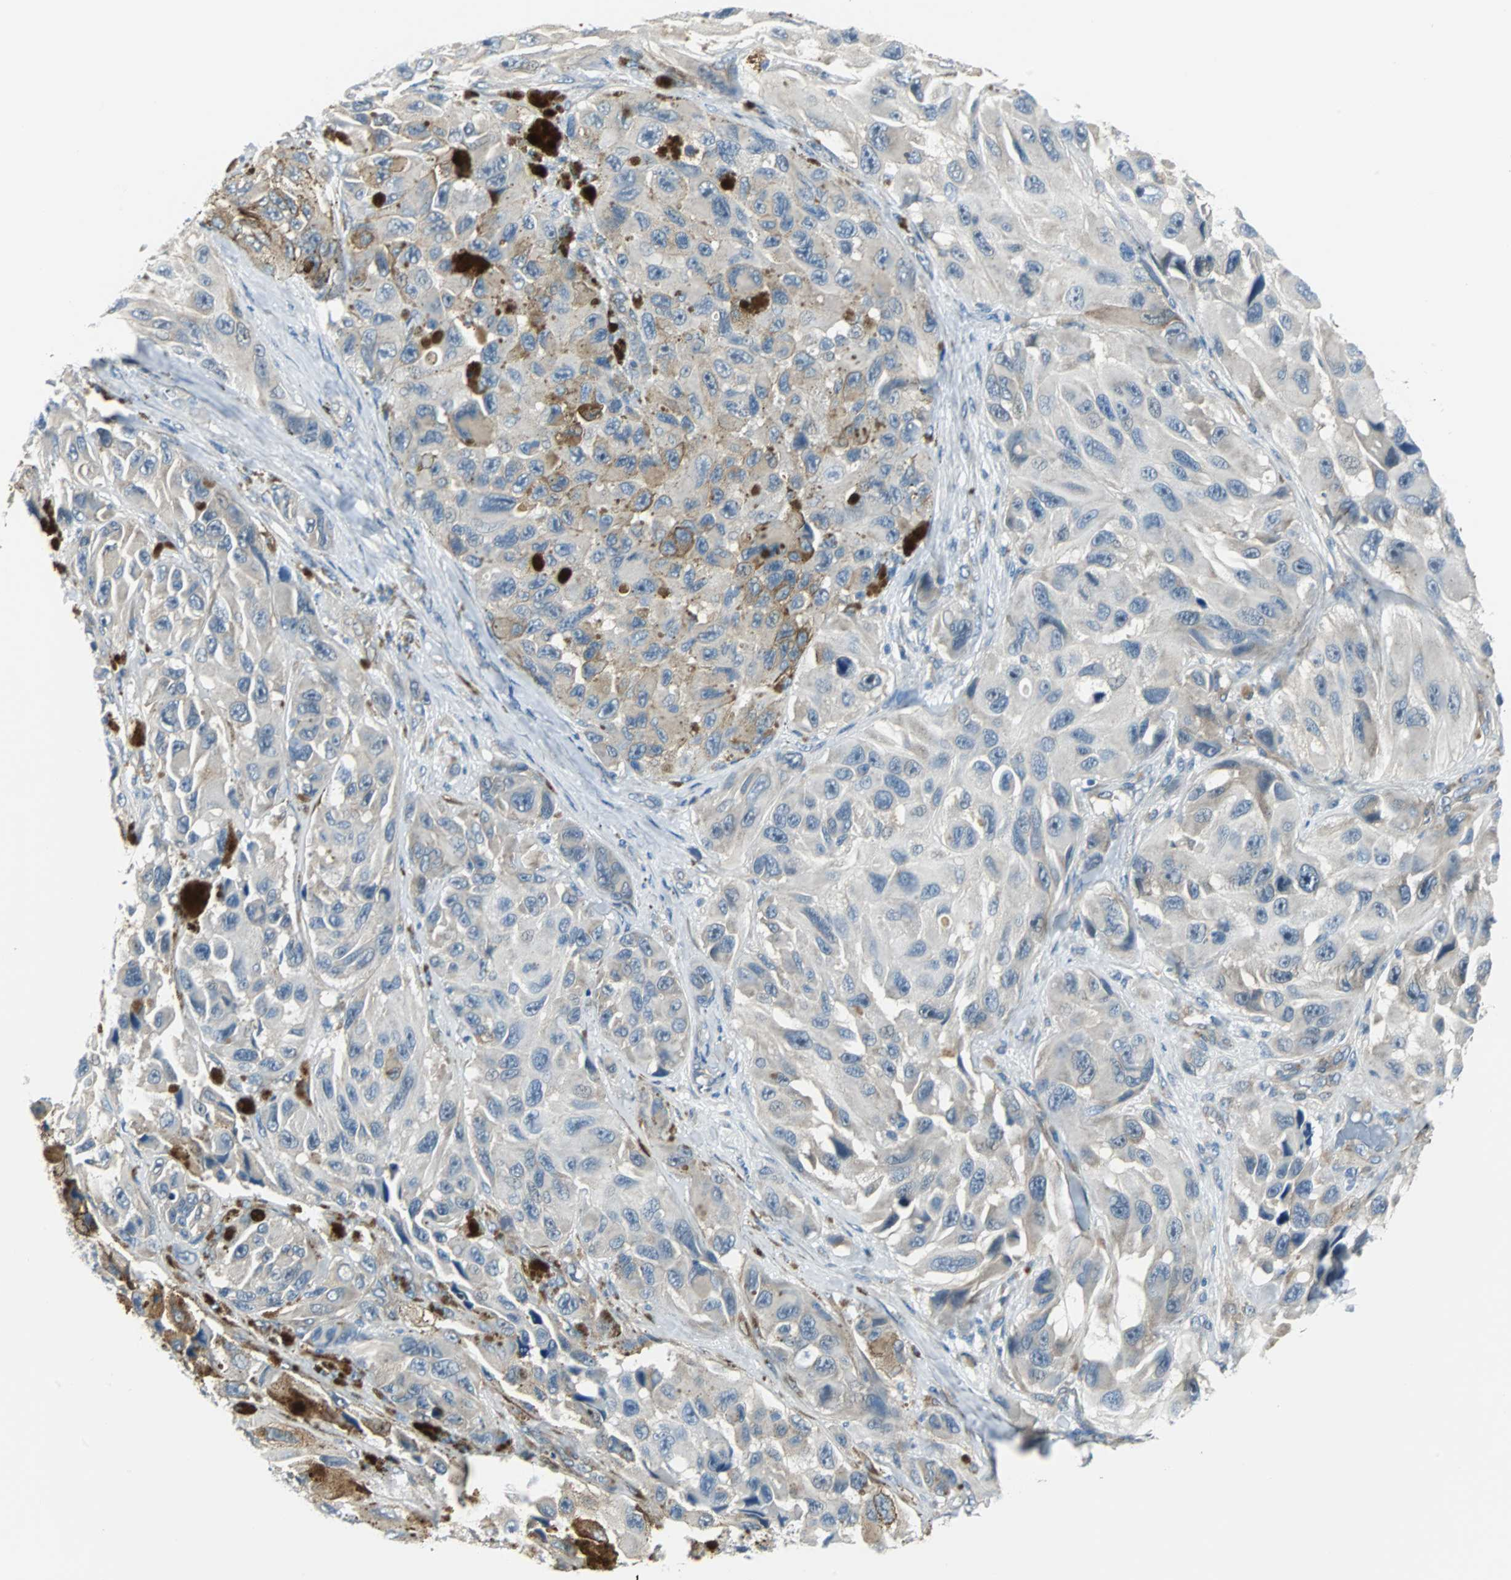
{"staining": {"intensity": "weak", "quantity": "<25%", "location": "cytoplasmic/membranous"}, "tissue": "melanoma", "cell_type": "Tumor cells", "image_type": "cancer", "snomed": [{"axis": "morphology", "description": "Malignant melanoma, NOS"}, {"axis": "topography", "description": "Skin"}], "caption": "This is an IHC image of melanoma. There is no expression in tumor cells.", "gene": "FHL2", "patient": {"sex": "female", "age": 73}}